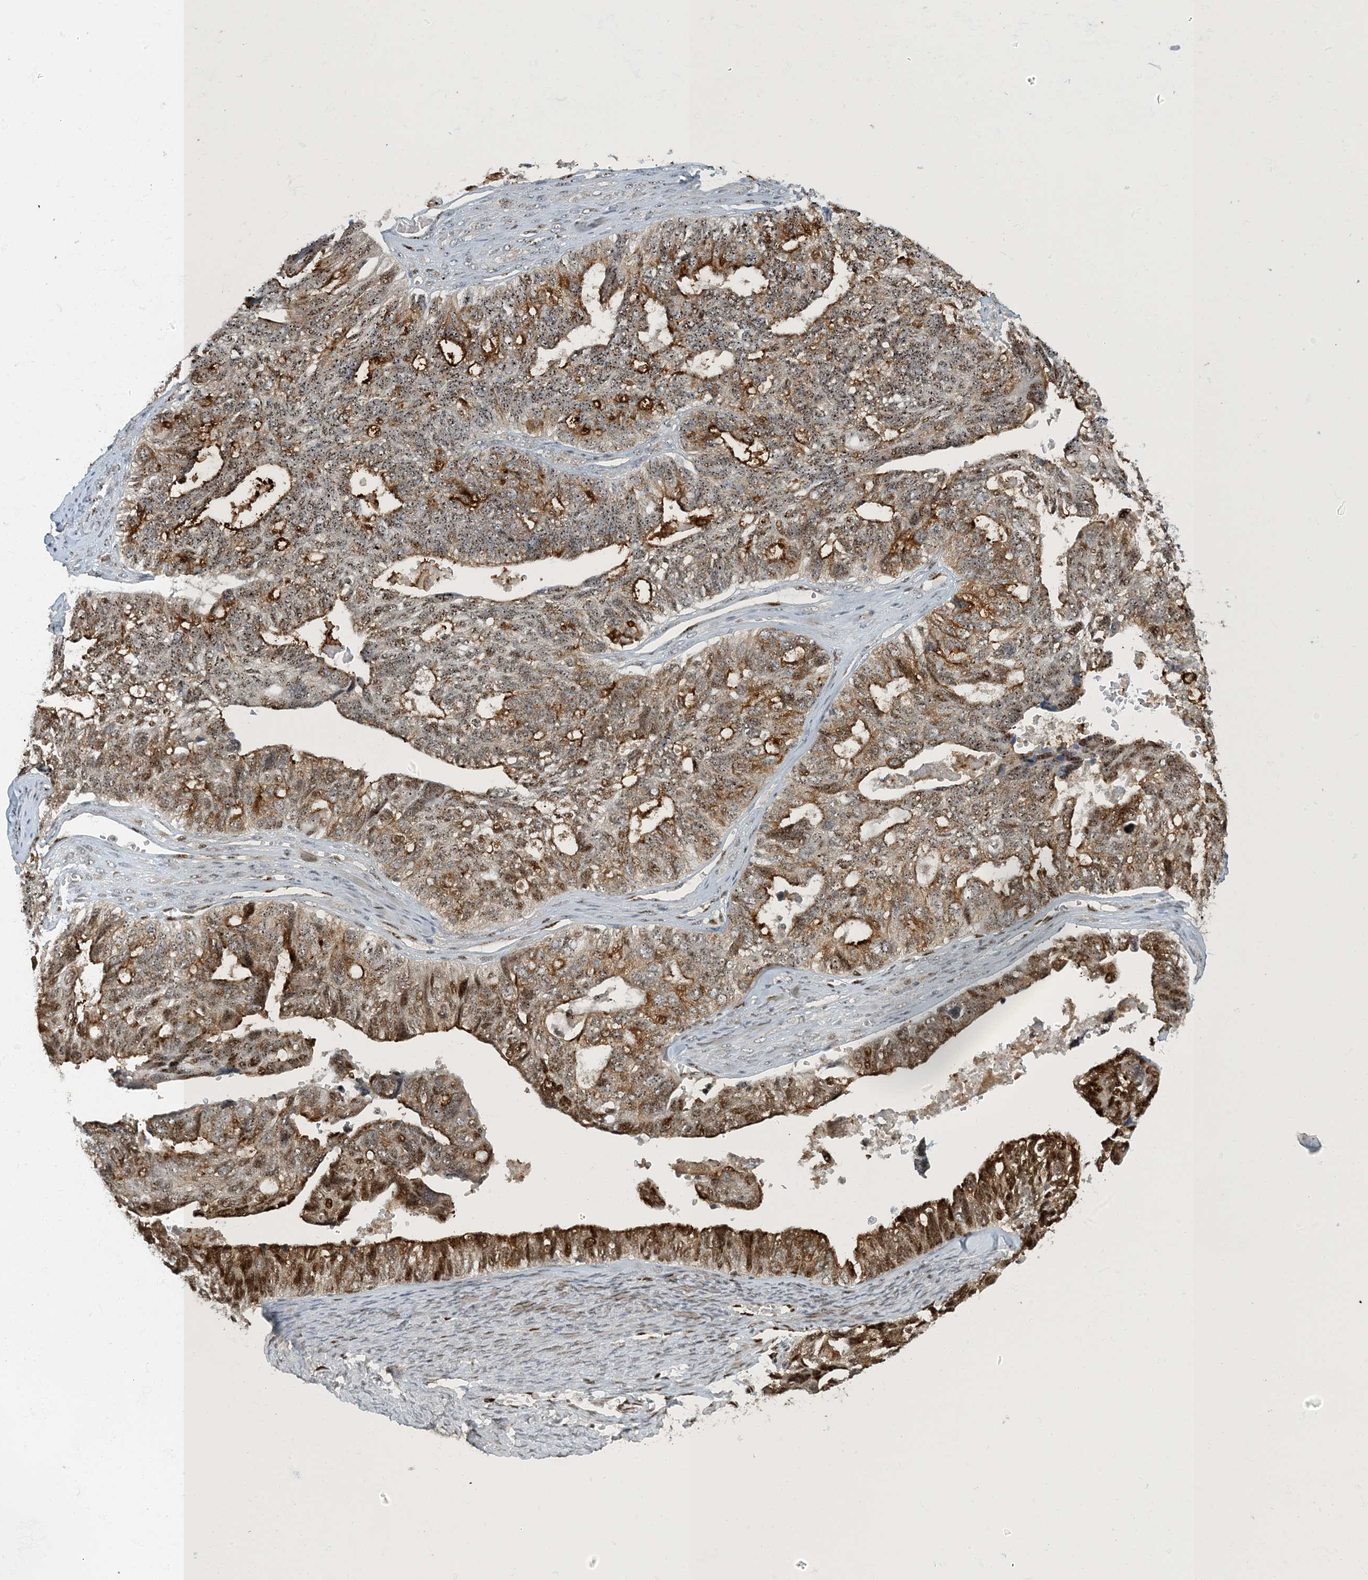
{"staining": {"intensity": "moderate", "quantity": ">75%", "location": "cytoplasmic/membranous,nuclear"}, "tissue": "ovarian cancer", "cell_type": "Tumor cells", "image_type": "cancer", "snomed": [{"axis": "morphology", "description": "Cystadenocarcinoma, serous, NOS"}, {"axis": "topography", "description": "Ovary"}], "caption": "Protein staining of serous cystadenocarcinoma (ovarian) tissue exhibits moderate cytoplasmic/membranous and nuclear staining in about >75% of tumor cells.", "gene": "MBD1", "patient": {"sex": "female", "age": 79}}